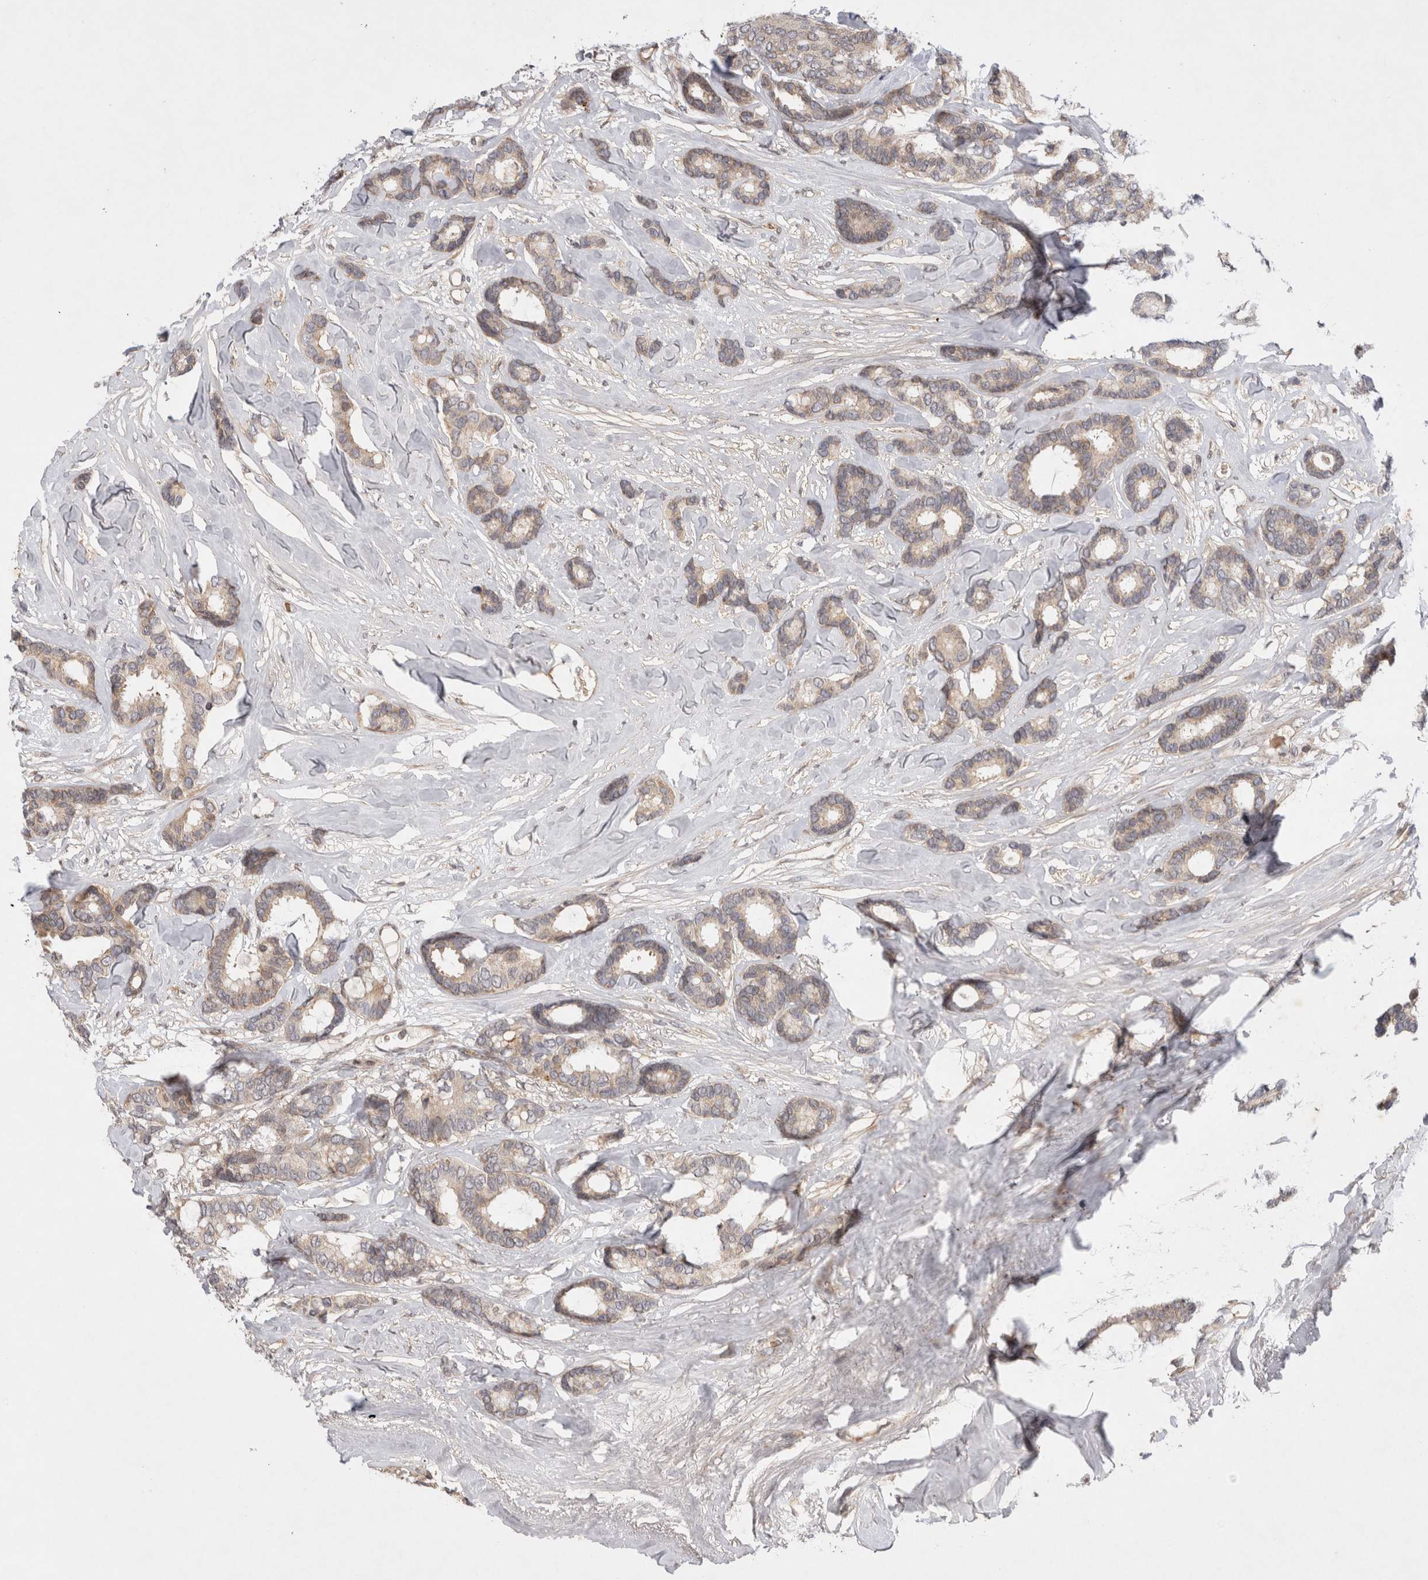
{"staining": {"intensity": "weak", "quantity": ">75%", "location": "cytoplasmic/membranous"}, "tissue": "breast cancer", "cell_type": "Tumor cells", "image_type": "cancer", "snomed": [{"axis": "morphology", "description": "Duct carcinoma"}, {"axis": "topography", "description": "Breast"}], "caption": "The photomicrograph exhibits immunohistochemical staining of breast infiltrating ductal carcinoma. There is weak cytoplasmic/membranous expression is seen in about >75% of tumor cells.", "gene": "EIF2AK1", "patient": {"sex": "female", "age": 87}}